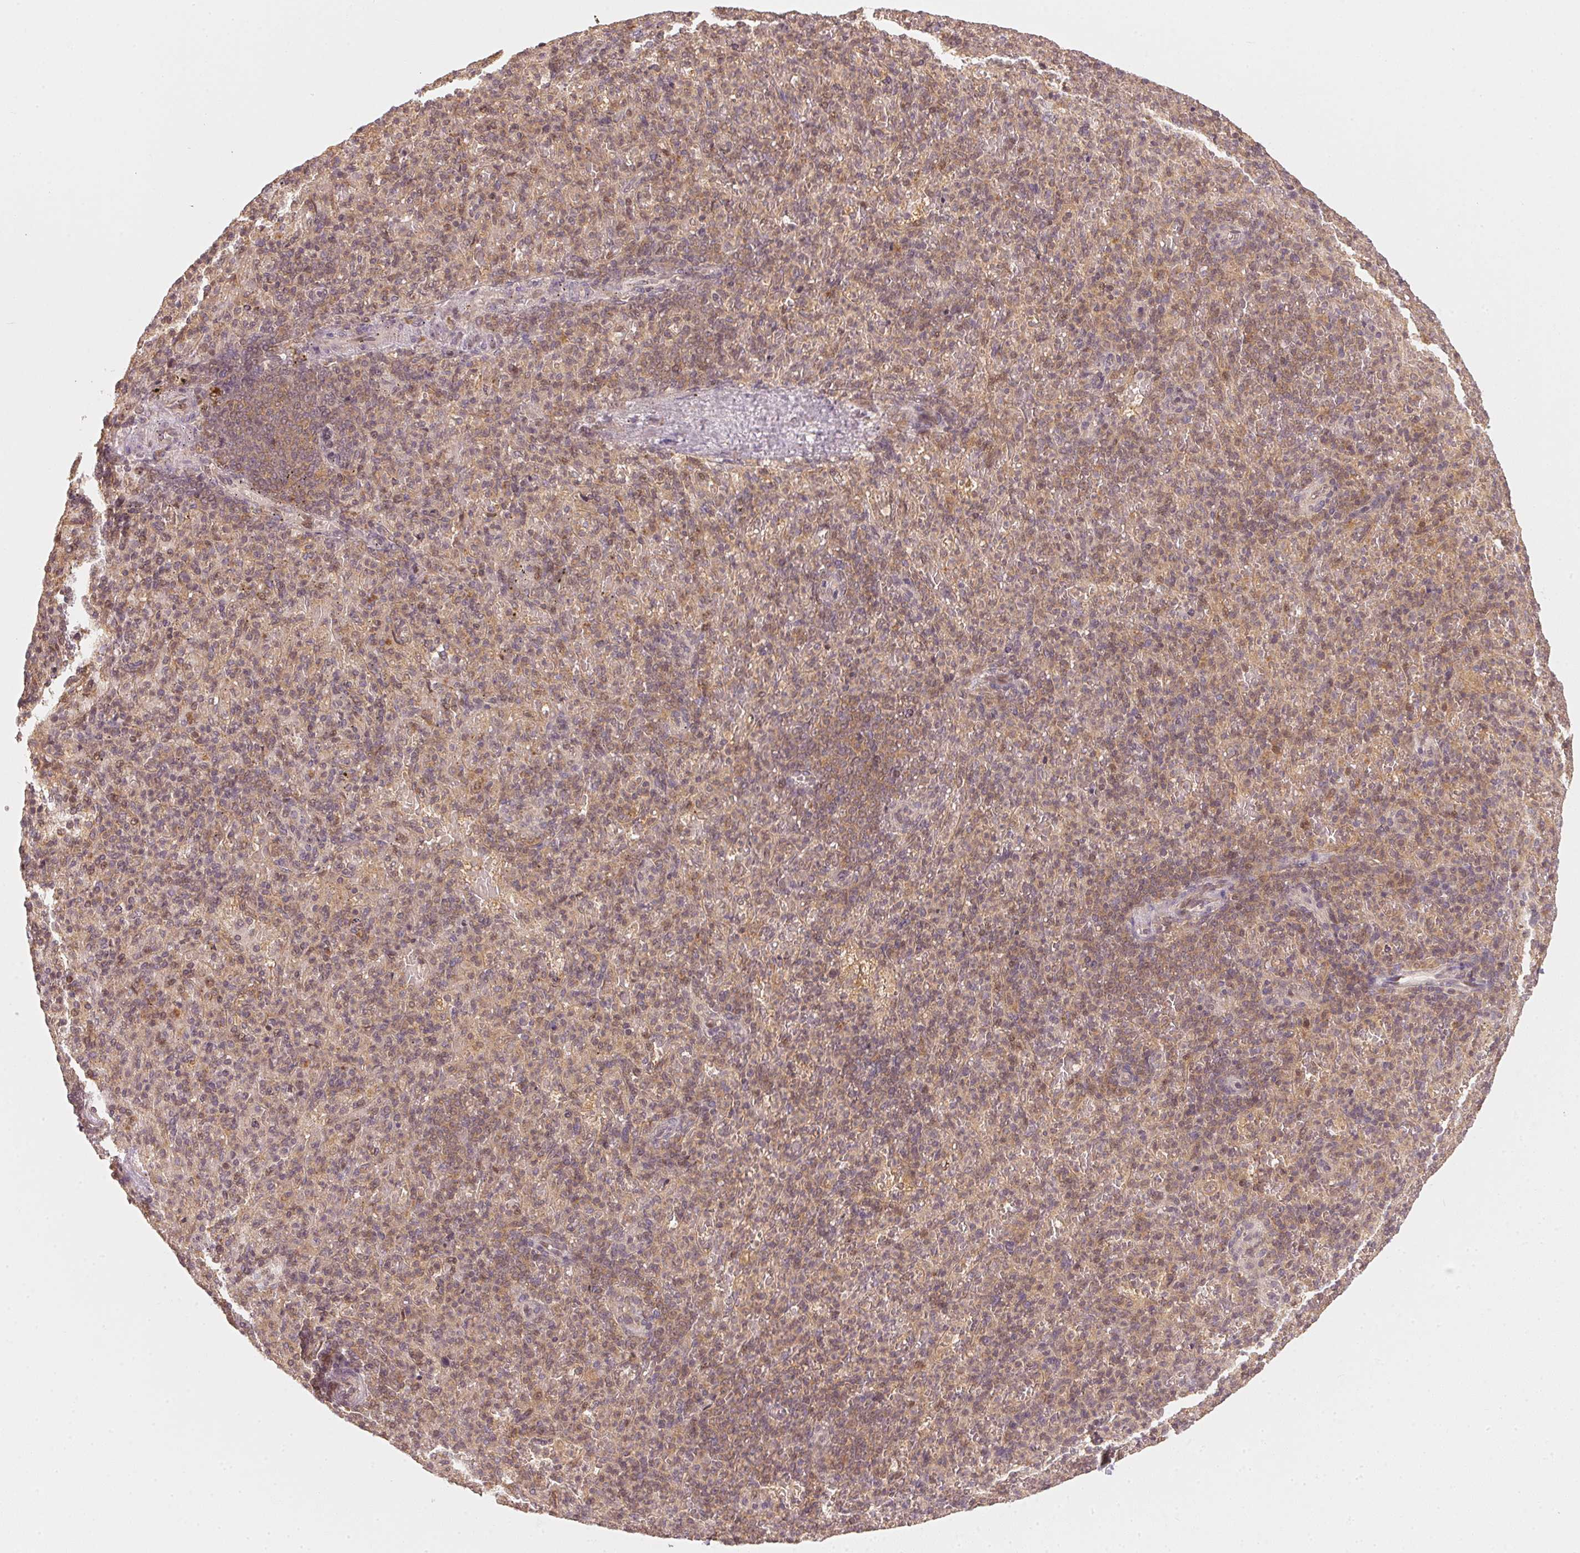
{"staining": {"intensity": "weak", "quantity": "25%-75%", "location": "cytoplasmic/membranous,nuclear"}, "tissue": "spleen", "cell_type": "Cells in red pulp", "image_type": "normal", "snomed": [{"axis": "morphology", "description": "Normal tissue, NOS"}, {"axis": "topography", "description": "Spleen"}], "caption": "Spleen stained with immunohistochemistry (IHC) shows weak cytoplasmic/membranous,nuclear staining in about 25%-75% of cells in red pulp.", "gene": "UBE2L3", "patient": {"sex": "female", "age": 74}}